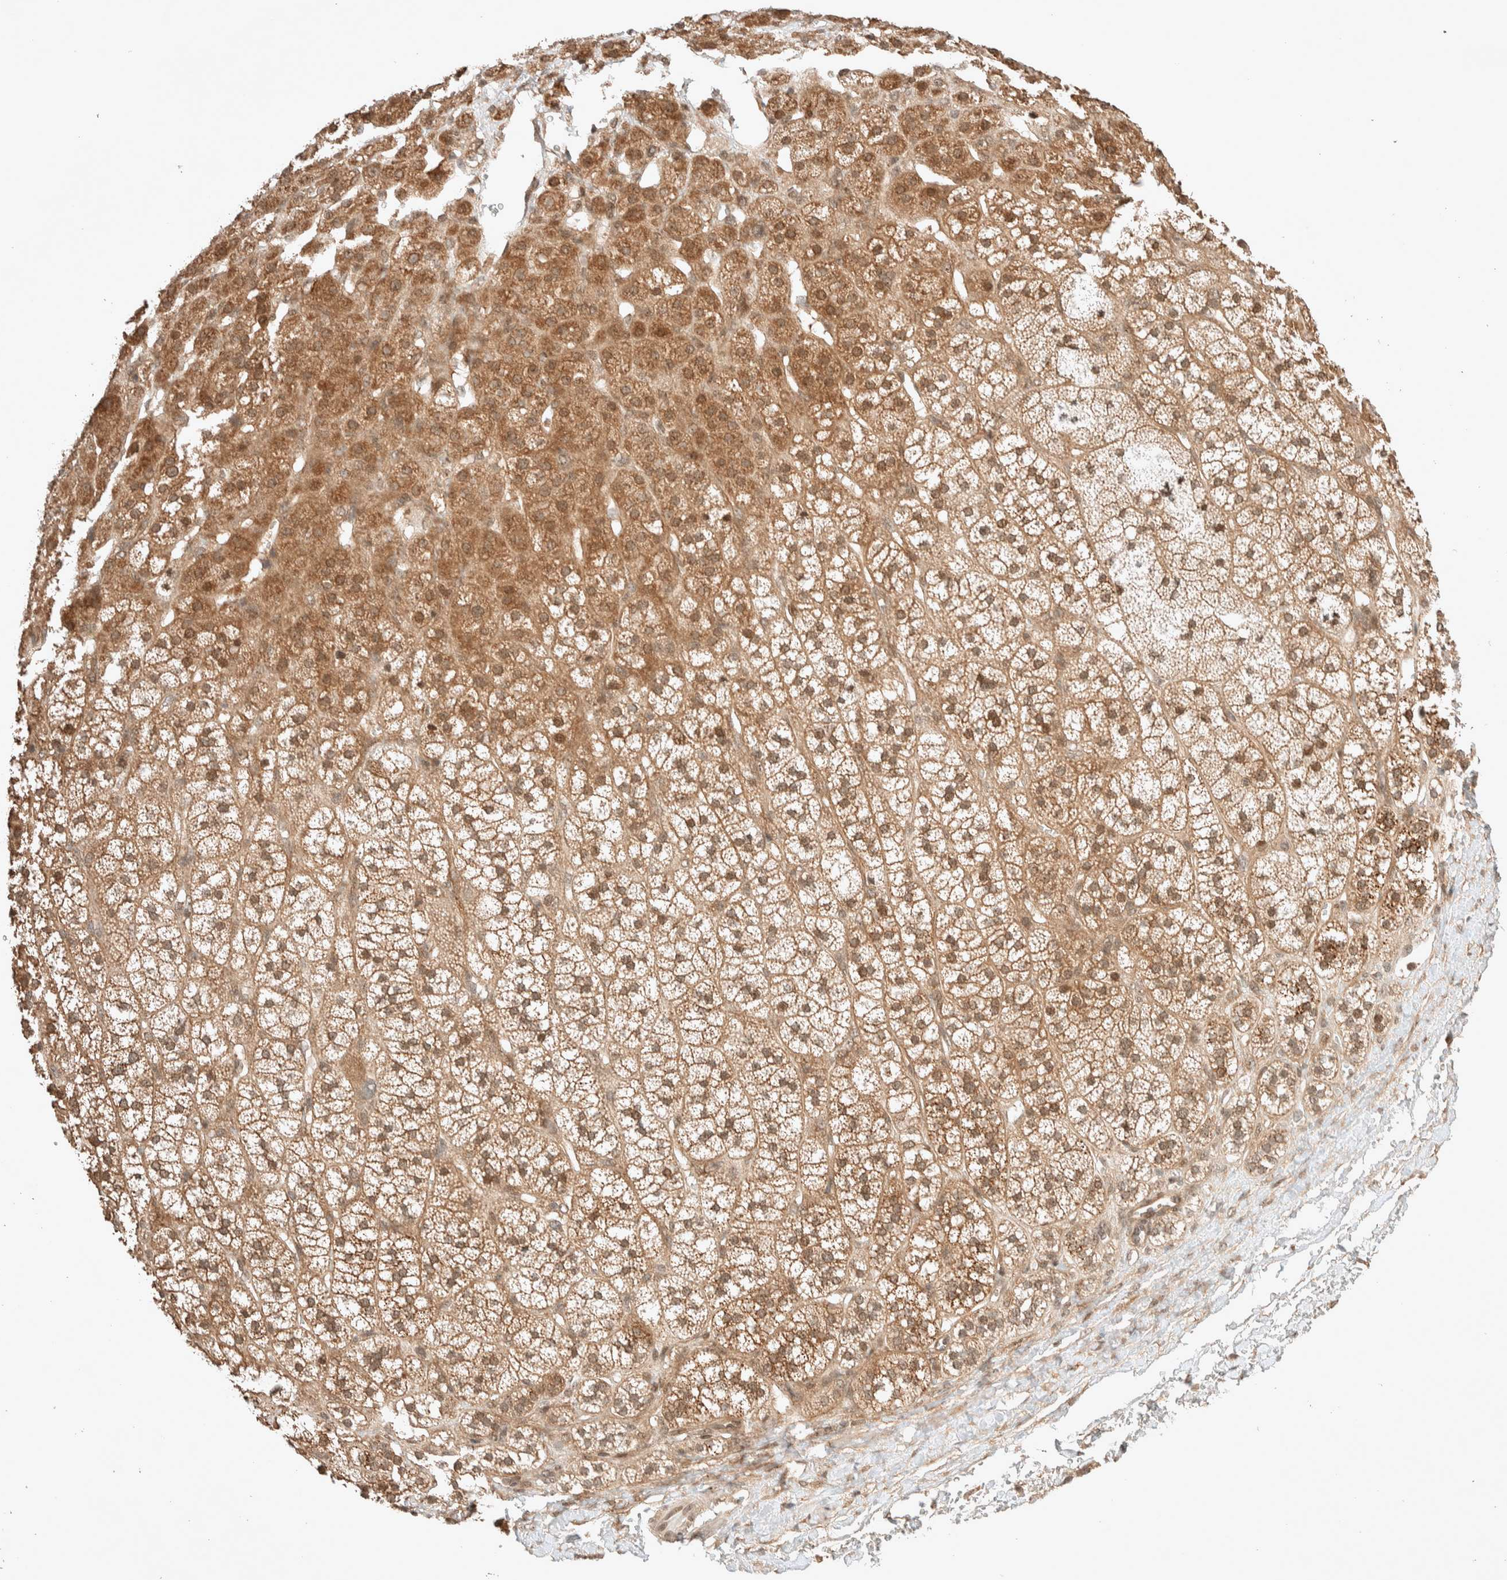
{"staining": {"intensity": "moderate", "quantity": ">75%", "location": "cytoplasmic/membranous,nuclear"}, "tissue": "adrenal gland", "cell_type": "Glandular cells", "image_type": "normal", "snomed": [{"axis": "morphology", "description": "Normal tissue, NOS"}, {"axis": "topography", "description": "Adrenal gland"}], "caption": "A brown stain highlights moderate cytoplasmic/membranous,nuclear staining of a protein in glandular cells of normal adrenal gland.", "gene": "THRA", "patient": {"sex": "male", "age": 56}}